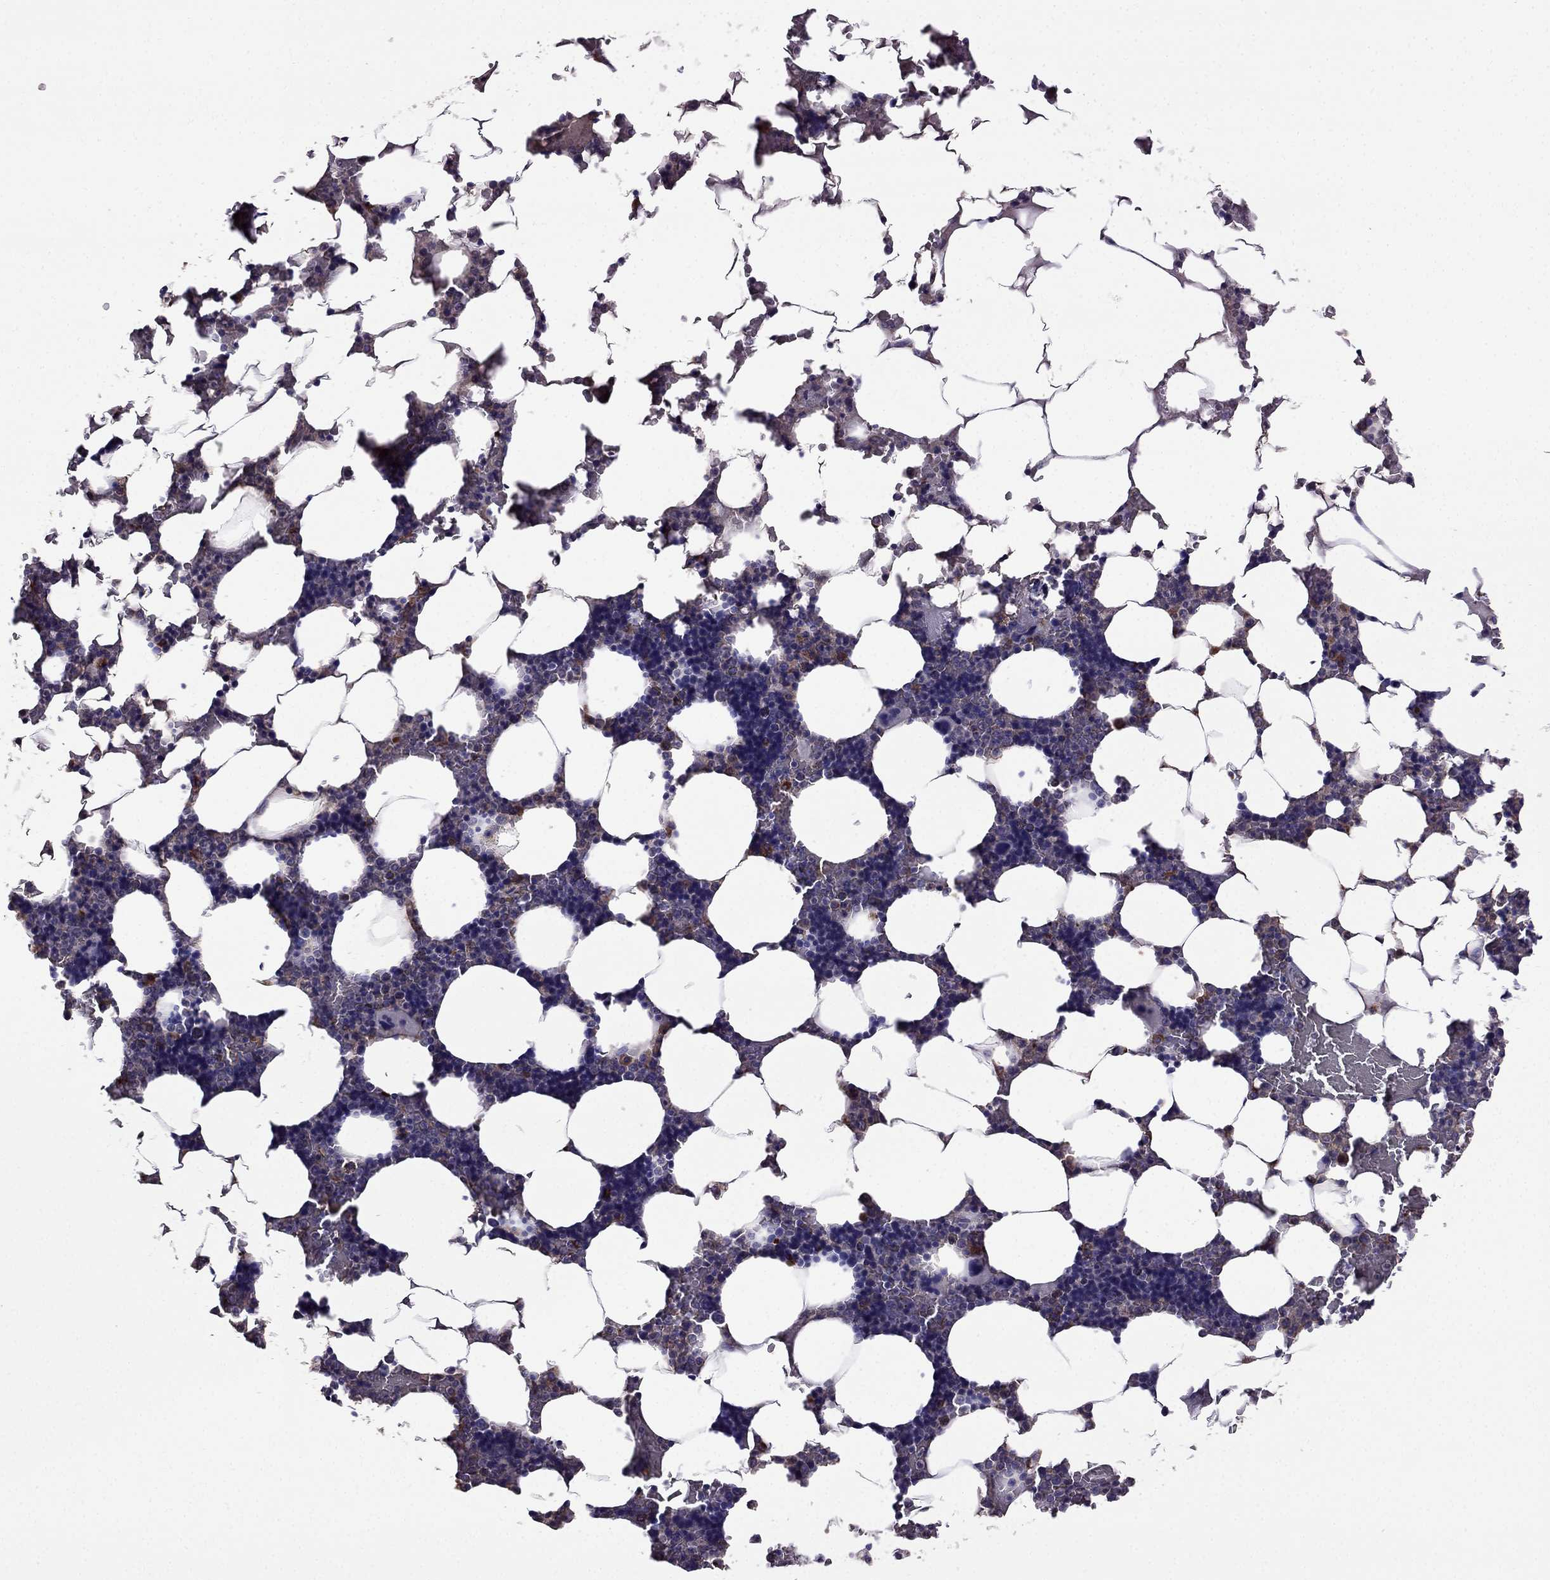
{"staining": {"intensity": "moderate", "quantity": "<25%", "location": "cytoplasmic/membranous"}, "tissue": "bone marrow", "cell_type": "Hematopoietic cells", "image_type": "normal", "snomed": [{"axis": "morphology", "description": "Normal tissue, NOS"}, {"axis": "topography", "description": "Bone marrow"}], "caption": "About <25% of hematopoietic cells in normal bone marrow show moderate cytoplasmic/membranous protein positivity as visualized by brown immunohistochemical staining.", "gene": "CDH9", "patient": {"sex": "male", "age": 51}}